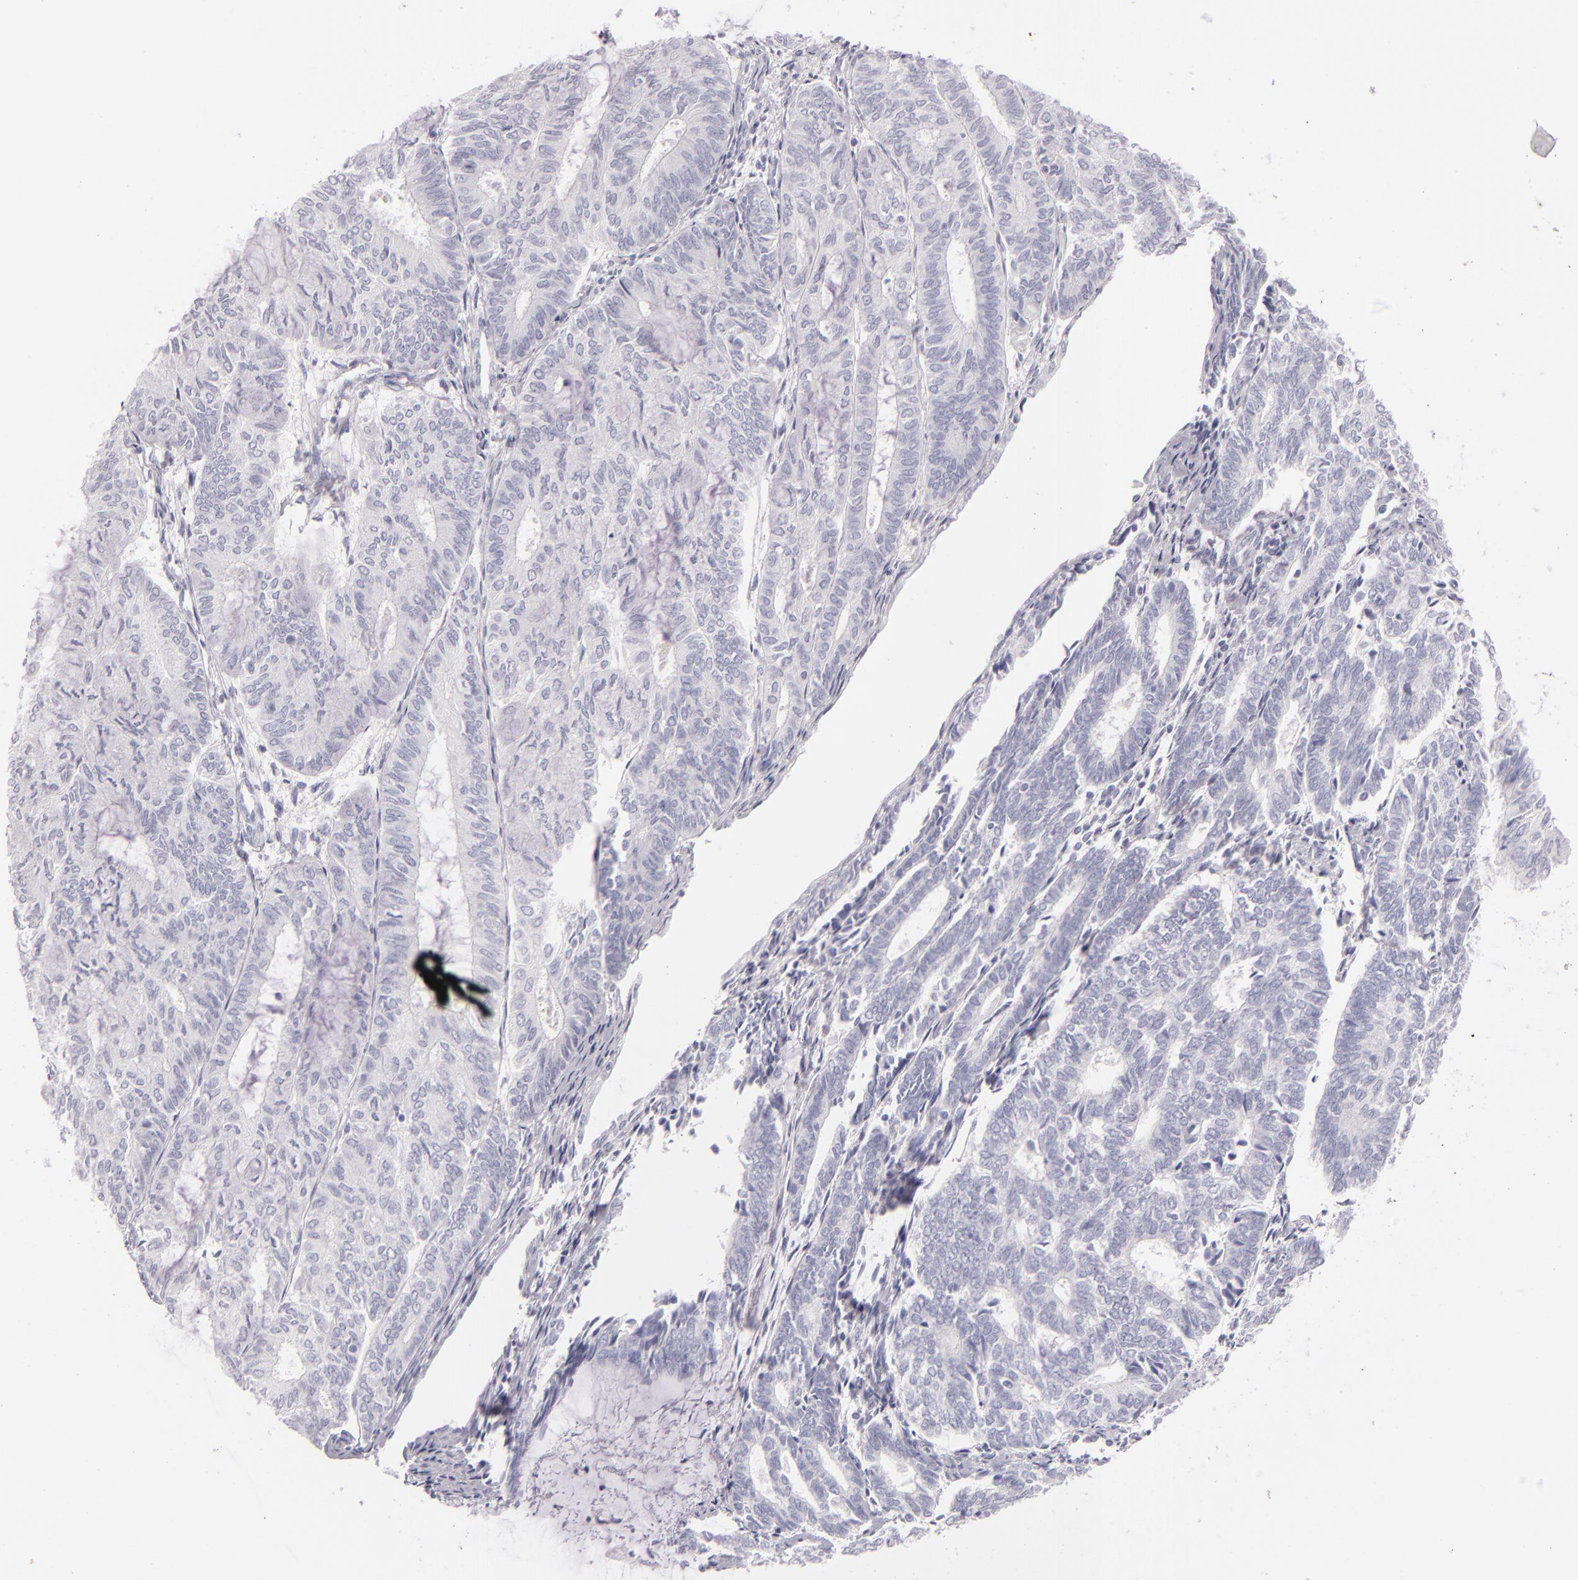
{"staining": {"intensity": "negative", "quantity": "none", "location": "none"}, "tissue": "endometrial cancer", "cell_type": "Tumor cells", "image_type": "cancer", "snomed": [{"axis": "morphology", "description": "Adenocarcinoma, NOS"}, {"axis": "topography", "description": "Endometrium"}], "caption": "An immunohistochemistry photomicrograph of adenocarcinoma (endometrial) is shown. There is no staining in tumor cells of adenocarcinoma (endometrial).", "gene": "FABP1", "patient": {"sex": "female", "age": 59}}